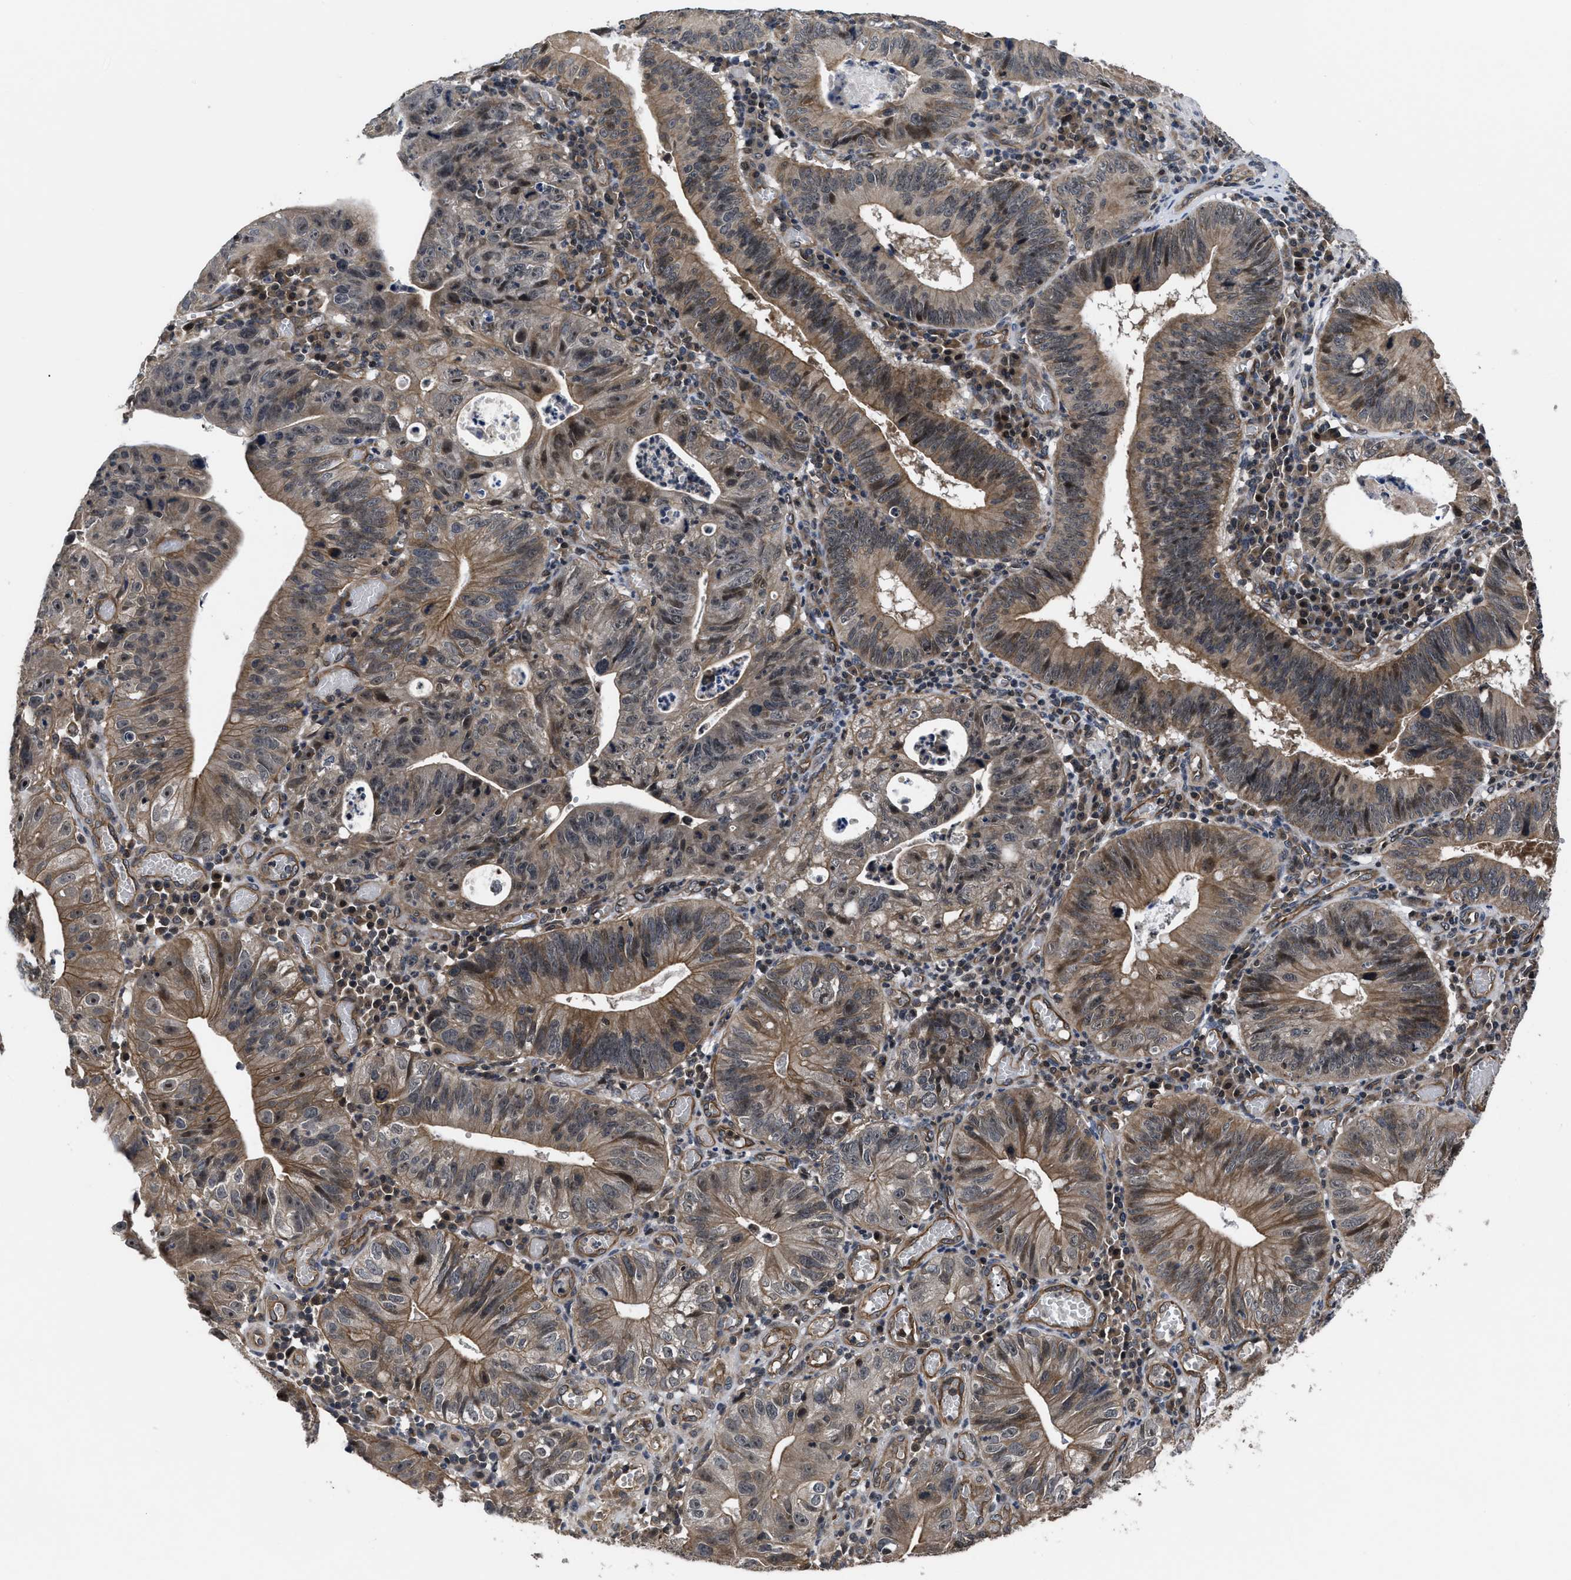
{"staining": {"intensity": "weak", "quantity": ">75%", "location": "cytoplasmic/membranous"}, "tissue": "stomach cancer", "cell_type": "Tumor cells", "image_type": "cancer", "snomed": [{"axis": "morphology", "description": "Adenocarcinoma, NOS"}, {"axis": "topography", "description": "Stomach"}], "caption": "Protein analysis of adenocarcinoma (stomach) tissue exhibits weak cytoplasmic/membranous expression in approximately >75% of tumor cells.", "gene": "DNAJC14", "patient": {"sex": "male", "age": 59}}